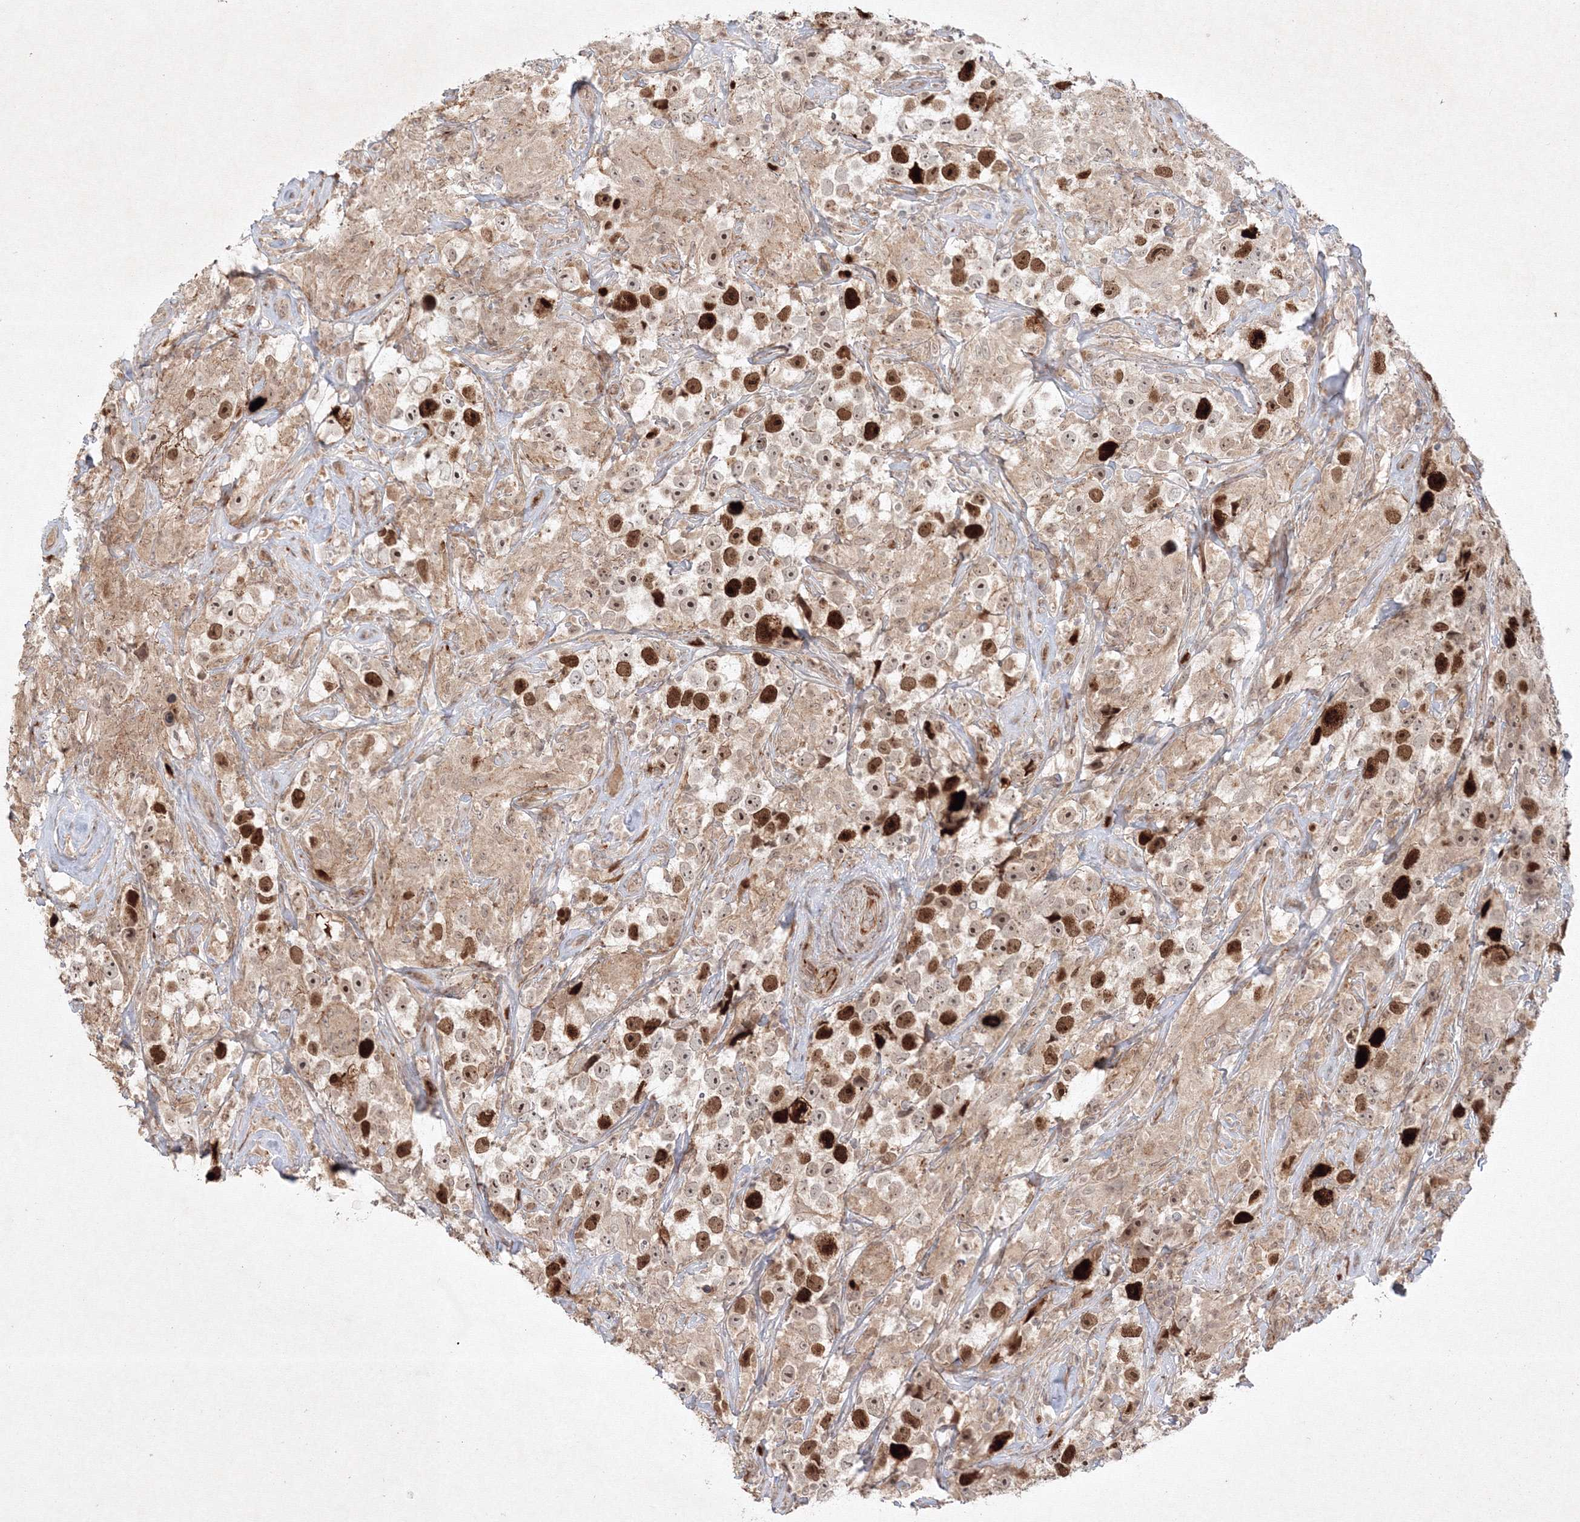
{"staining": {"intensity": "strong", "quantity": "25%-75%", "location": "nuclear"}, "tissue": "testis cancer", "cell_type": "Tumor cells", "image_type": "cancer", "snomed": [{"axis": "morphology", "description": "Seminoma, NOS"}, {"axis": "topography", "description": "Testis"}], "caption": "Immunohistochemical staining of human seminoma (testis) reveals strong nuclear protein staining in about 25%-75% of tumor cells.", "gene": "KIF20A", "patient": {"sex": "male", "age": 49}}